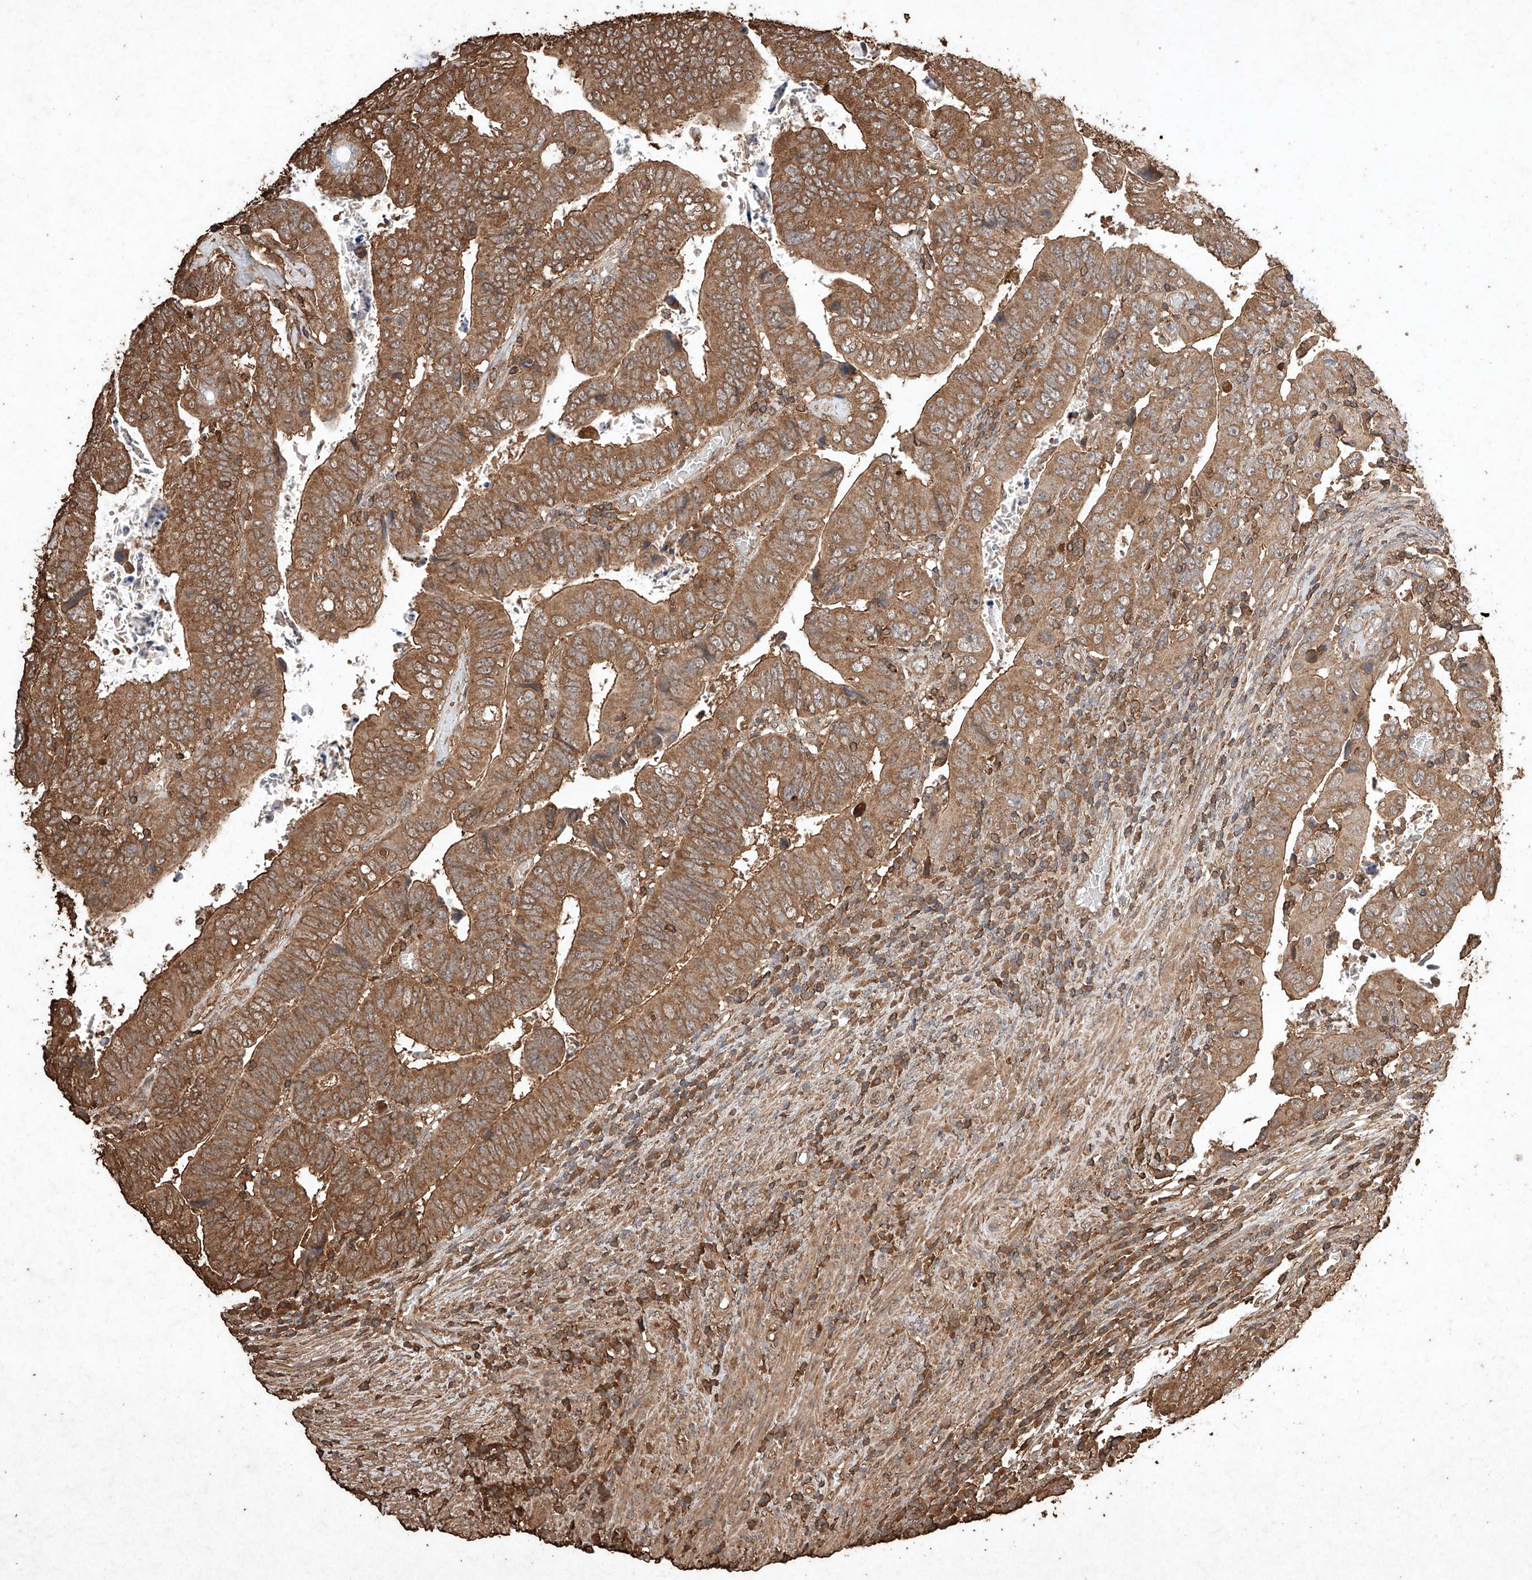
{"staining": {"intensity": "strong", "quantity": ">75%", "location": "cytoplasmic/membranous"}, "tissue": "colorectal cancer", "cell_type": "Tumor cells", "image_type": "cancer", "snomed": [{"axis": "morphology", "description": "Normal tissue, NOS"}, {"axis": "morphology", "description": "Adenocarcinoma, NOS"}, {"axis": "topography", "description": "Rectum"}], "caption": "DAB (3,3'-diaminobenzidine) immunohistochemical staining of adenocarcinoma (colorectal) exhibits strong cytoplasmic/membranous protein expression in about >75% of tumor cells.", "gene": "M6PR", "patient": {"sex": "female", "age": 65}}